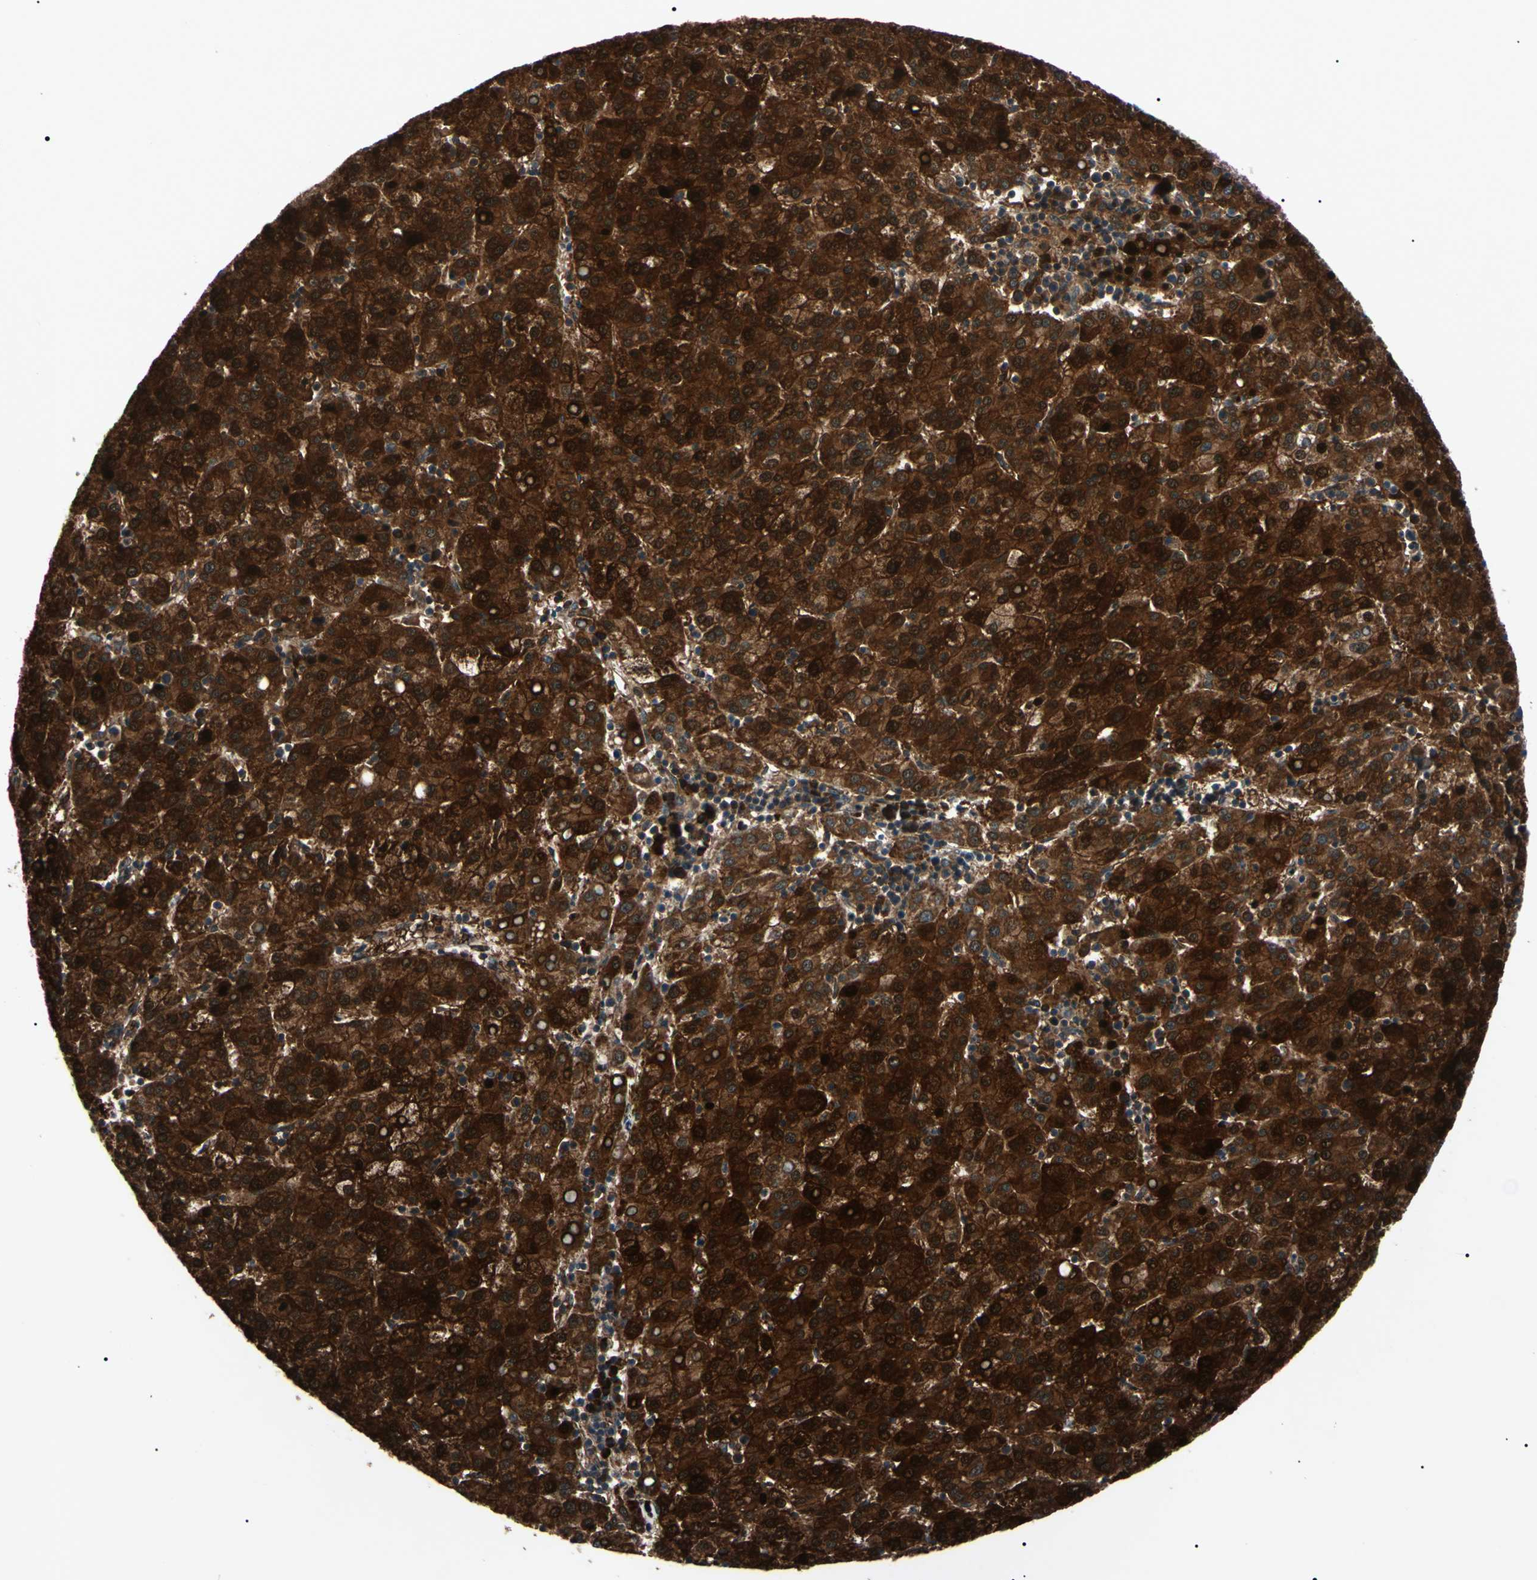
{"staining": {"intensity": "strong", "quantity": ">75%", "location": "cytoplasmic/membranous"}, "tissue": "liver cancer", "cell_type": "Tumor cells", "image_type": "cancer", "snomed": [{"axis": "morphology", "description": "Carcinoma, Hepatocellular, NOS"}, {"axis": "topography", "description": "Liver"}], "caption": "Immunohistochemistry (IHC) histopathology image of neoplastic tissue: liver cancer stained using immunohistochemistry (IHC) shows high levels of strong protein expression localized specifically in the cytoplasmic/membranous of tumor cells, appearing as a cytoplasmic/membranous brown color.", "gene": "GUCY1B1", "patient": {"sex": "female", "age": 58}}